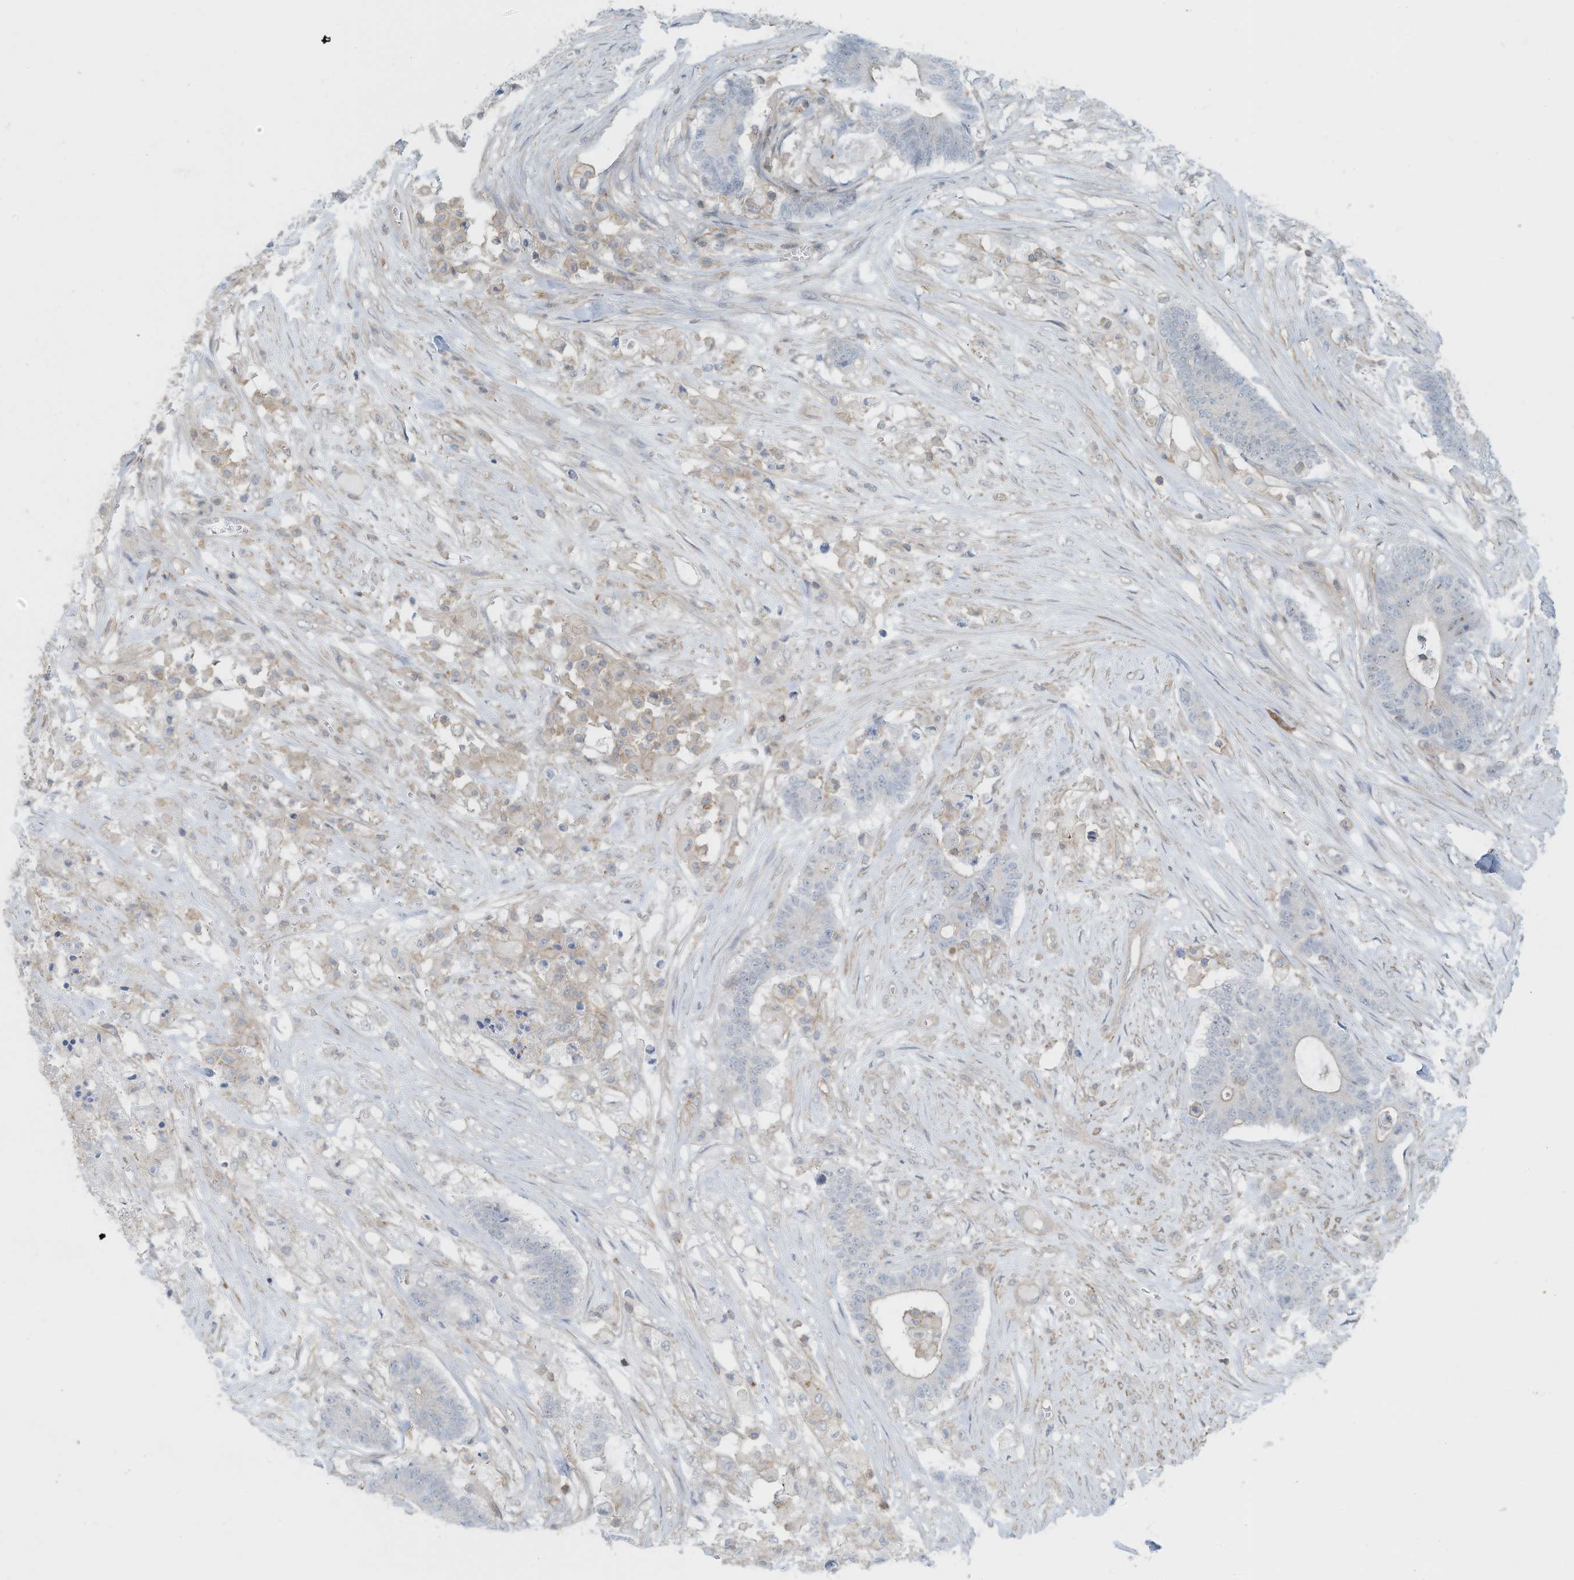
{"staining": {"intensity": "moderate", "quantity": "<25%", "location": "cytoplasmic/membranous"}, "tissue": "colorectal cancer", "cell_type": "Tumor cells", "image_type": "cancer", "snomed": [{"axis": "morphology", "description": "Adenocarcinoma, NOS"}, {"axis": "topography", "description": "Colon"}], "caption": "Immunohistochemical staining of human colorectal adenocarcinoma demonstrates low levels of moderate cytoplasmic/membranous positivity in approximately <25% of tumor cells.", "gene": "ZNF846", "patient": {"sex": "female", "age": 84}}